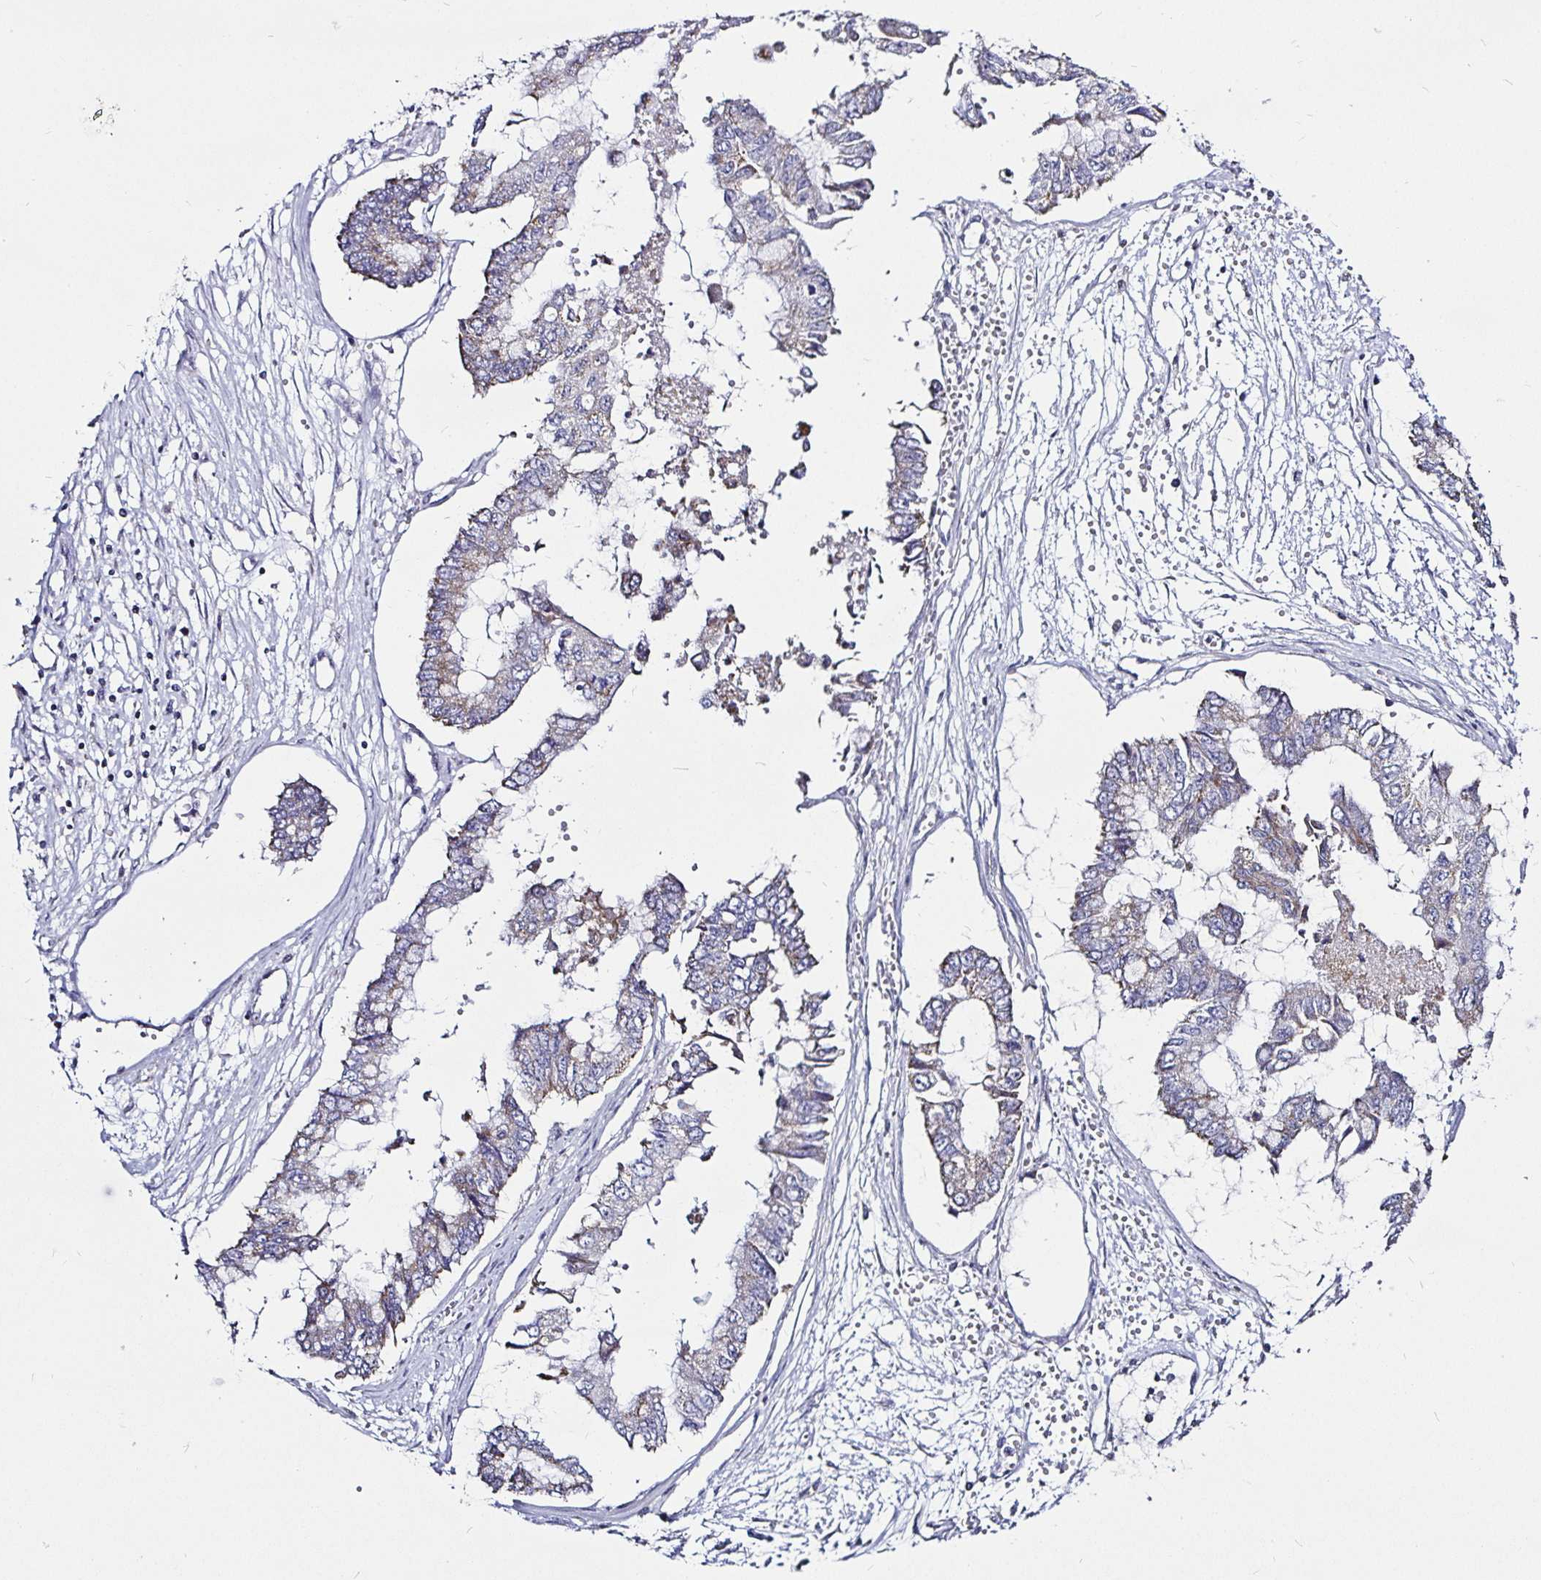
{"staining": {"intensity": "negative", "quantity": "none", "location": "none"}, "tissue": "ovarian cancer", "cell_type": "Tumor cells", "image_type": "cancer", "snomed": [{"axis": "morphology", "description": "Cystadenocarcinoma, mucinous, NOS"}, {"axis": "topography", "description": "Ovary"}], "caption": "Immunohistochemical staining of human ovarian cancer demonstrates no significant staining in tumor cells. (DAB immunohistochemistry (IHC) visualized using brightfield microscopy, high magnification).", "gene": "PGAM2", "patient": {"sex": "female", "age": 72}}